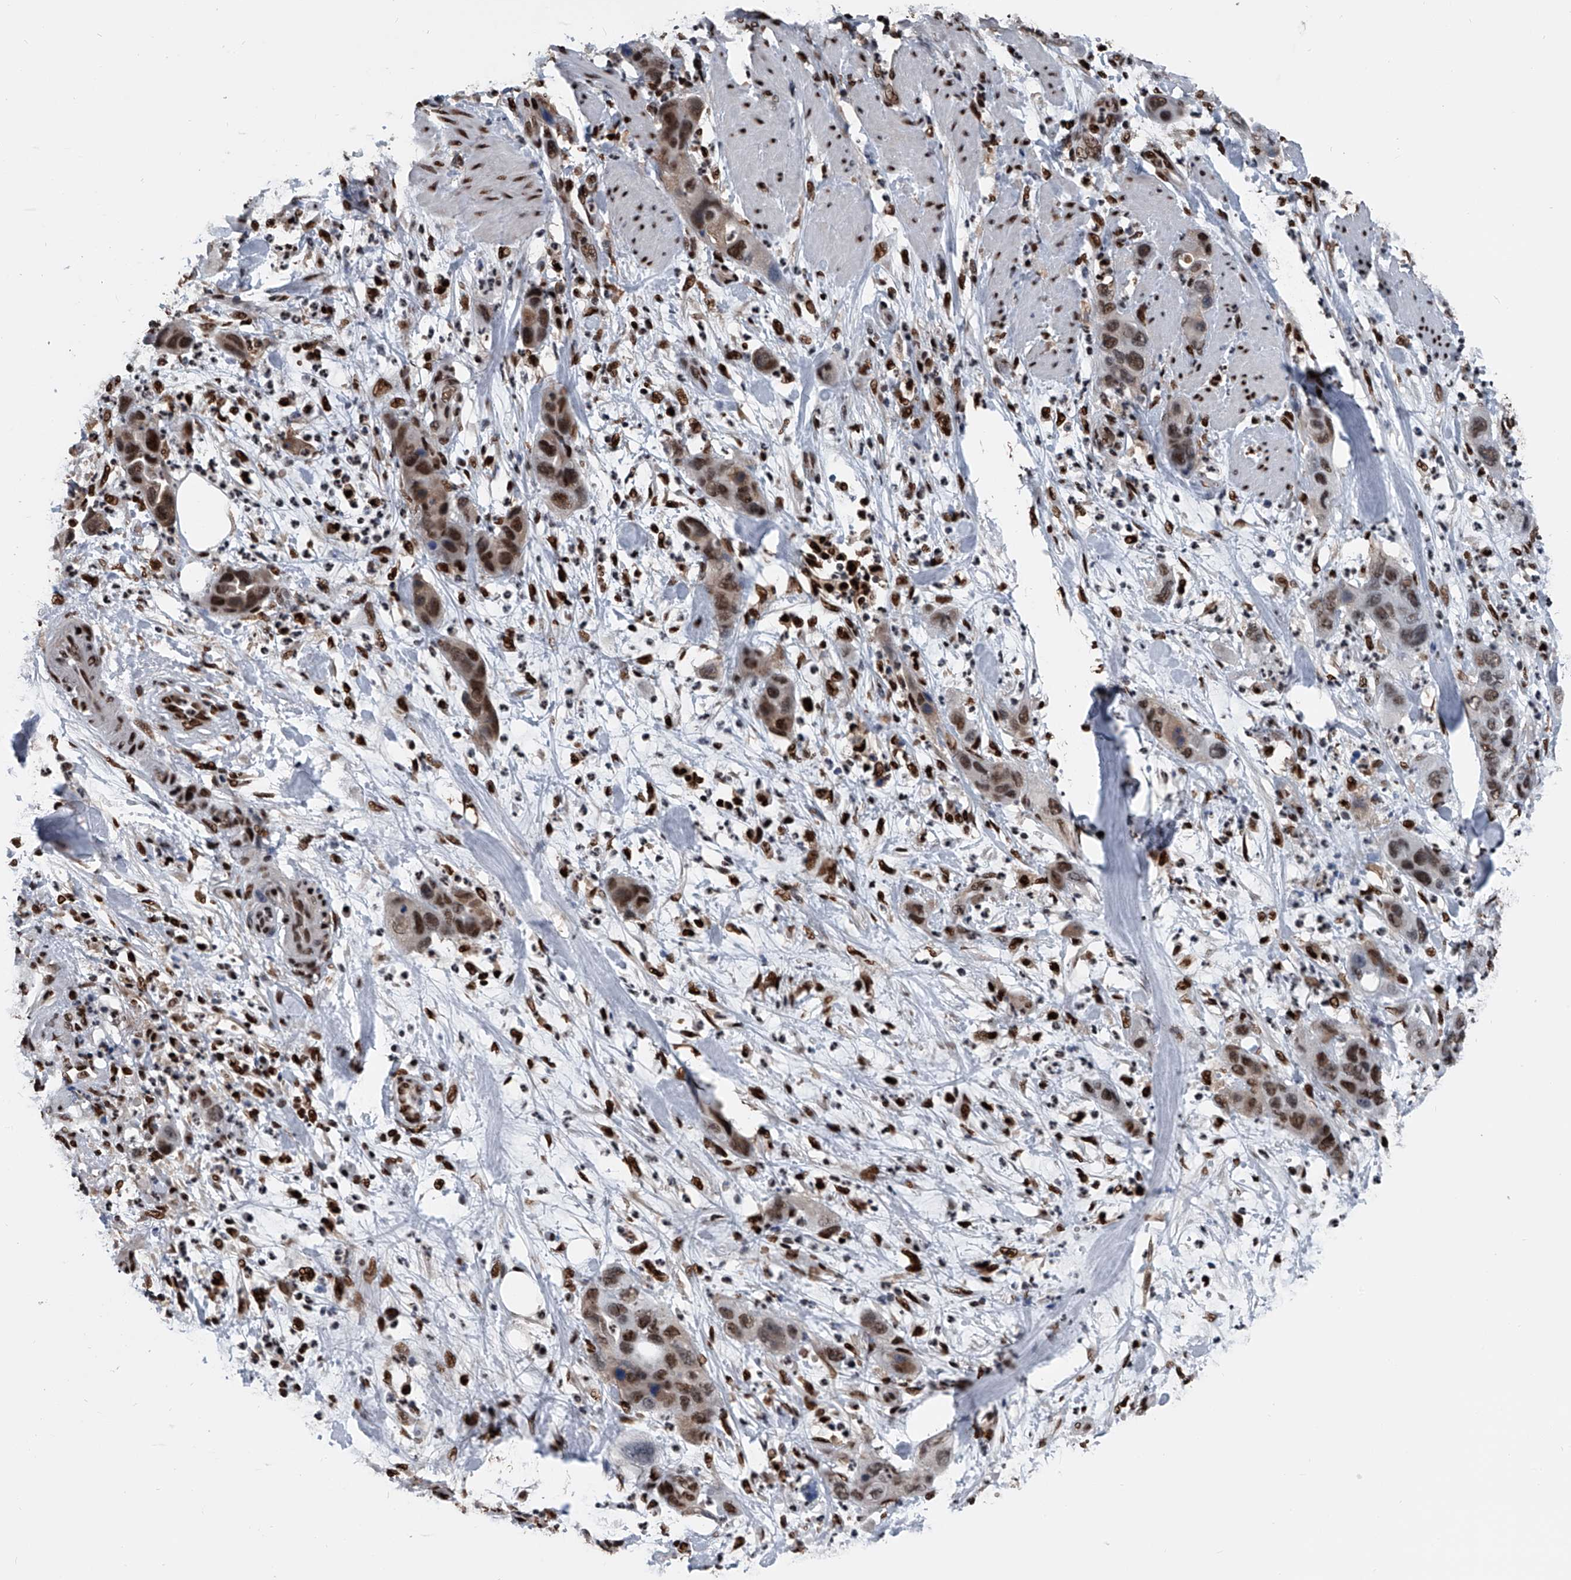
{"staining": {"intensity": "strong", "quantity": ">75%", "location": "nuclear"}, "tissue": "pancreatic cancer", "cell_type": "Tumor cells", "image_type": "cancer", "snomed": [{"axis": "morphology", "description": "Adenocarcinoma, NOS"}, {"axis": "topography", "description": "Pancreas"}], "caption": "Immunohistochemical staining of pancreatic cancer demonstrates high levels of strong nuclear protein positivity in approximately >75% of tumor cells.", "gene": "FKBP5", "patient": {"sex": "female", "age": 71}}